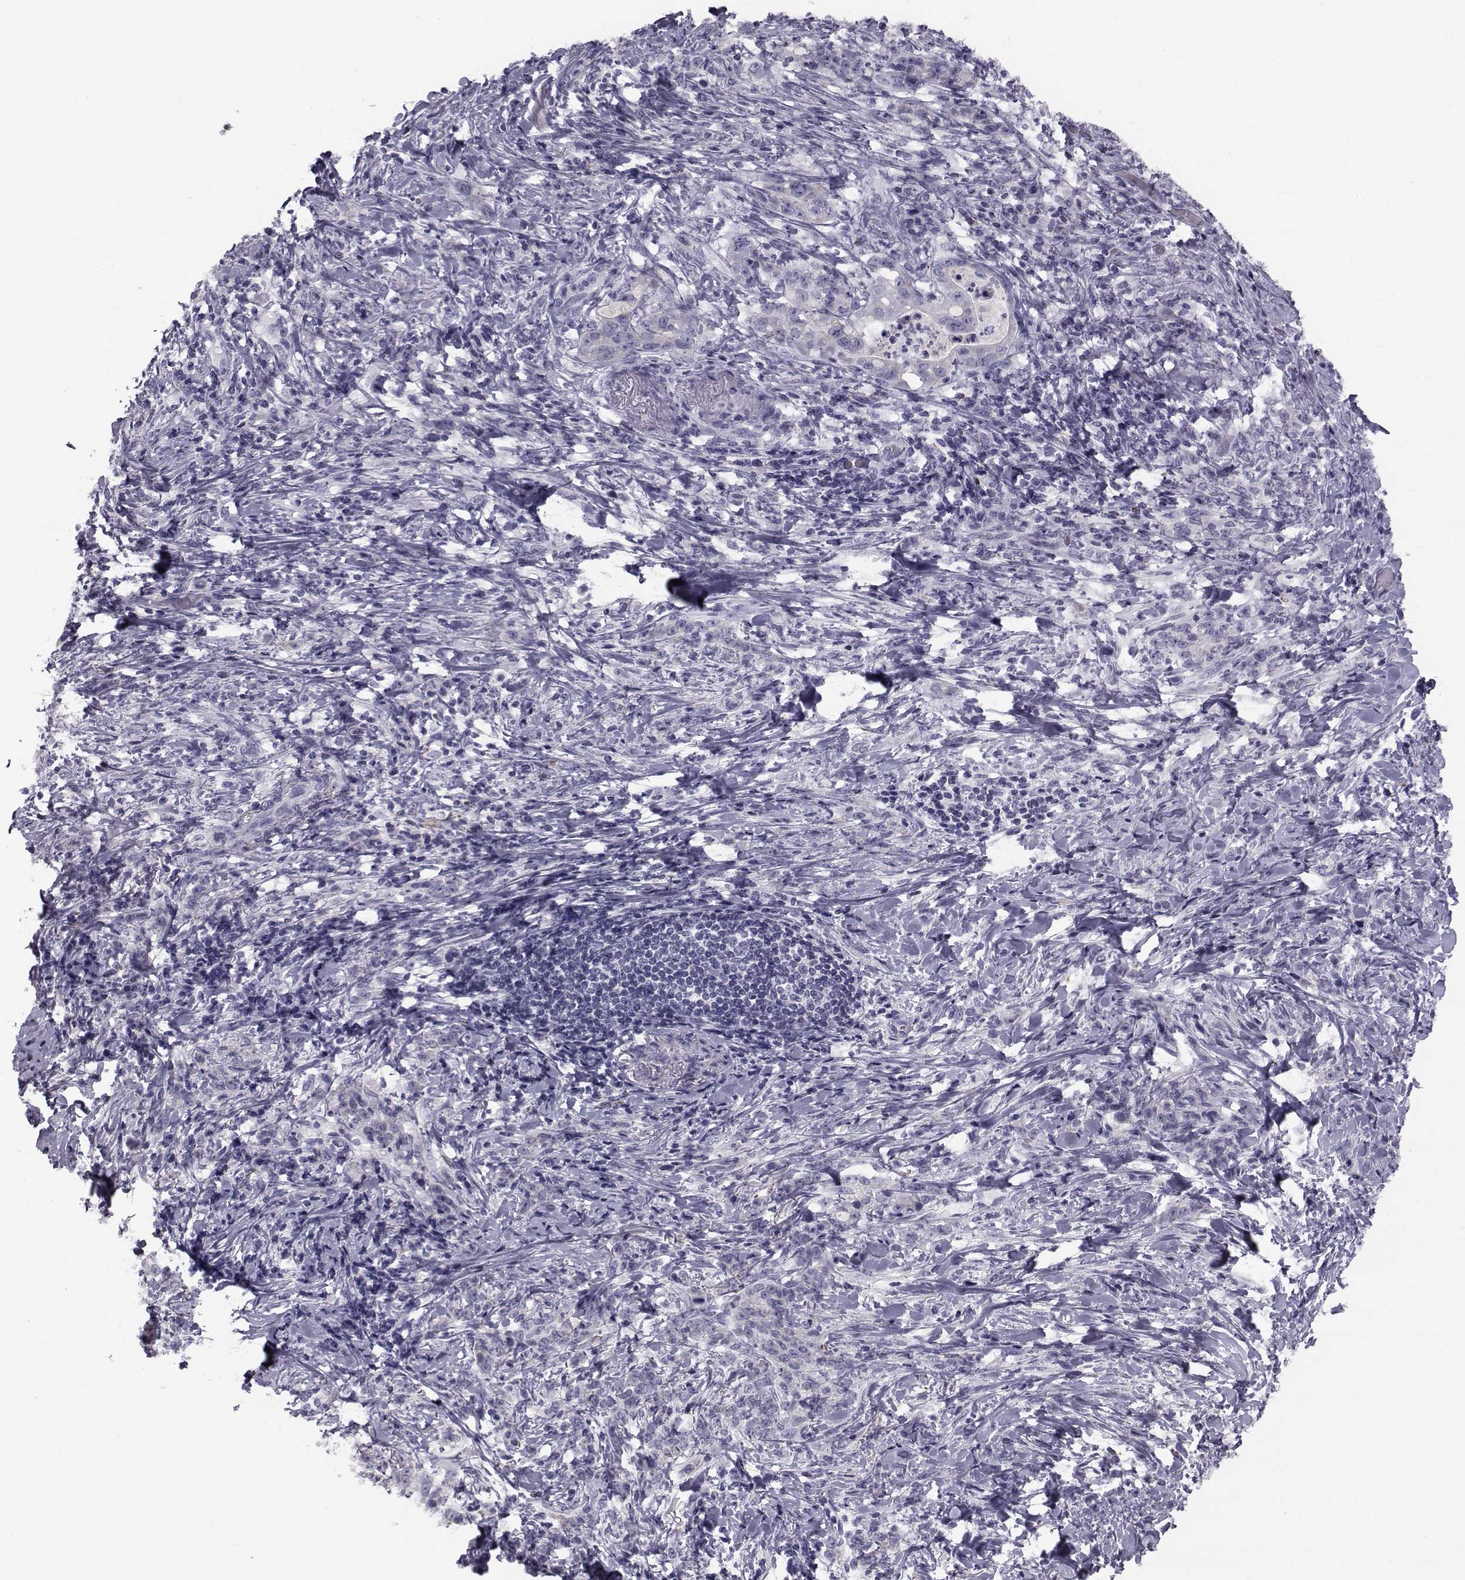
{"staining": {"intensity": "negative", "quantity": "none", "location": "none"}, "tissue": "stomach cancer", "cell_type": "Tumor cells", "image_type": "cancer", "snomed": [{"axis": "morphology", "description": "Adenocarcinoma, NOS"}, {"axis": "topography", "description": "Stomach, lower"}], "caption": "Protein analysis of stomach cancer (adenocarcinoma) shows no significant positivity in tumor cells.", "gene": "FDXR", "patient": {"sex": "male", "age": 88}}